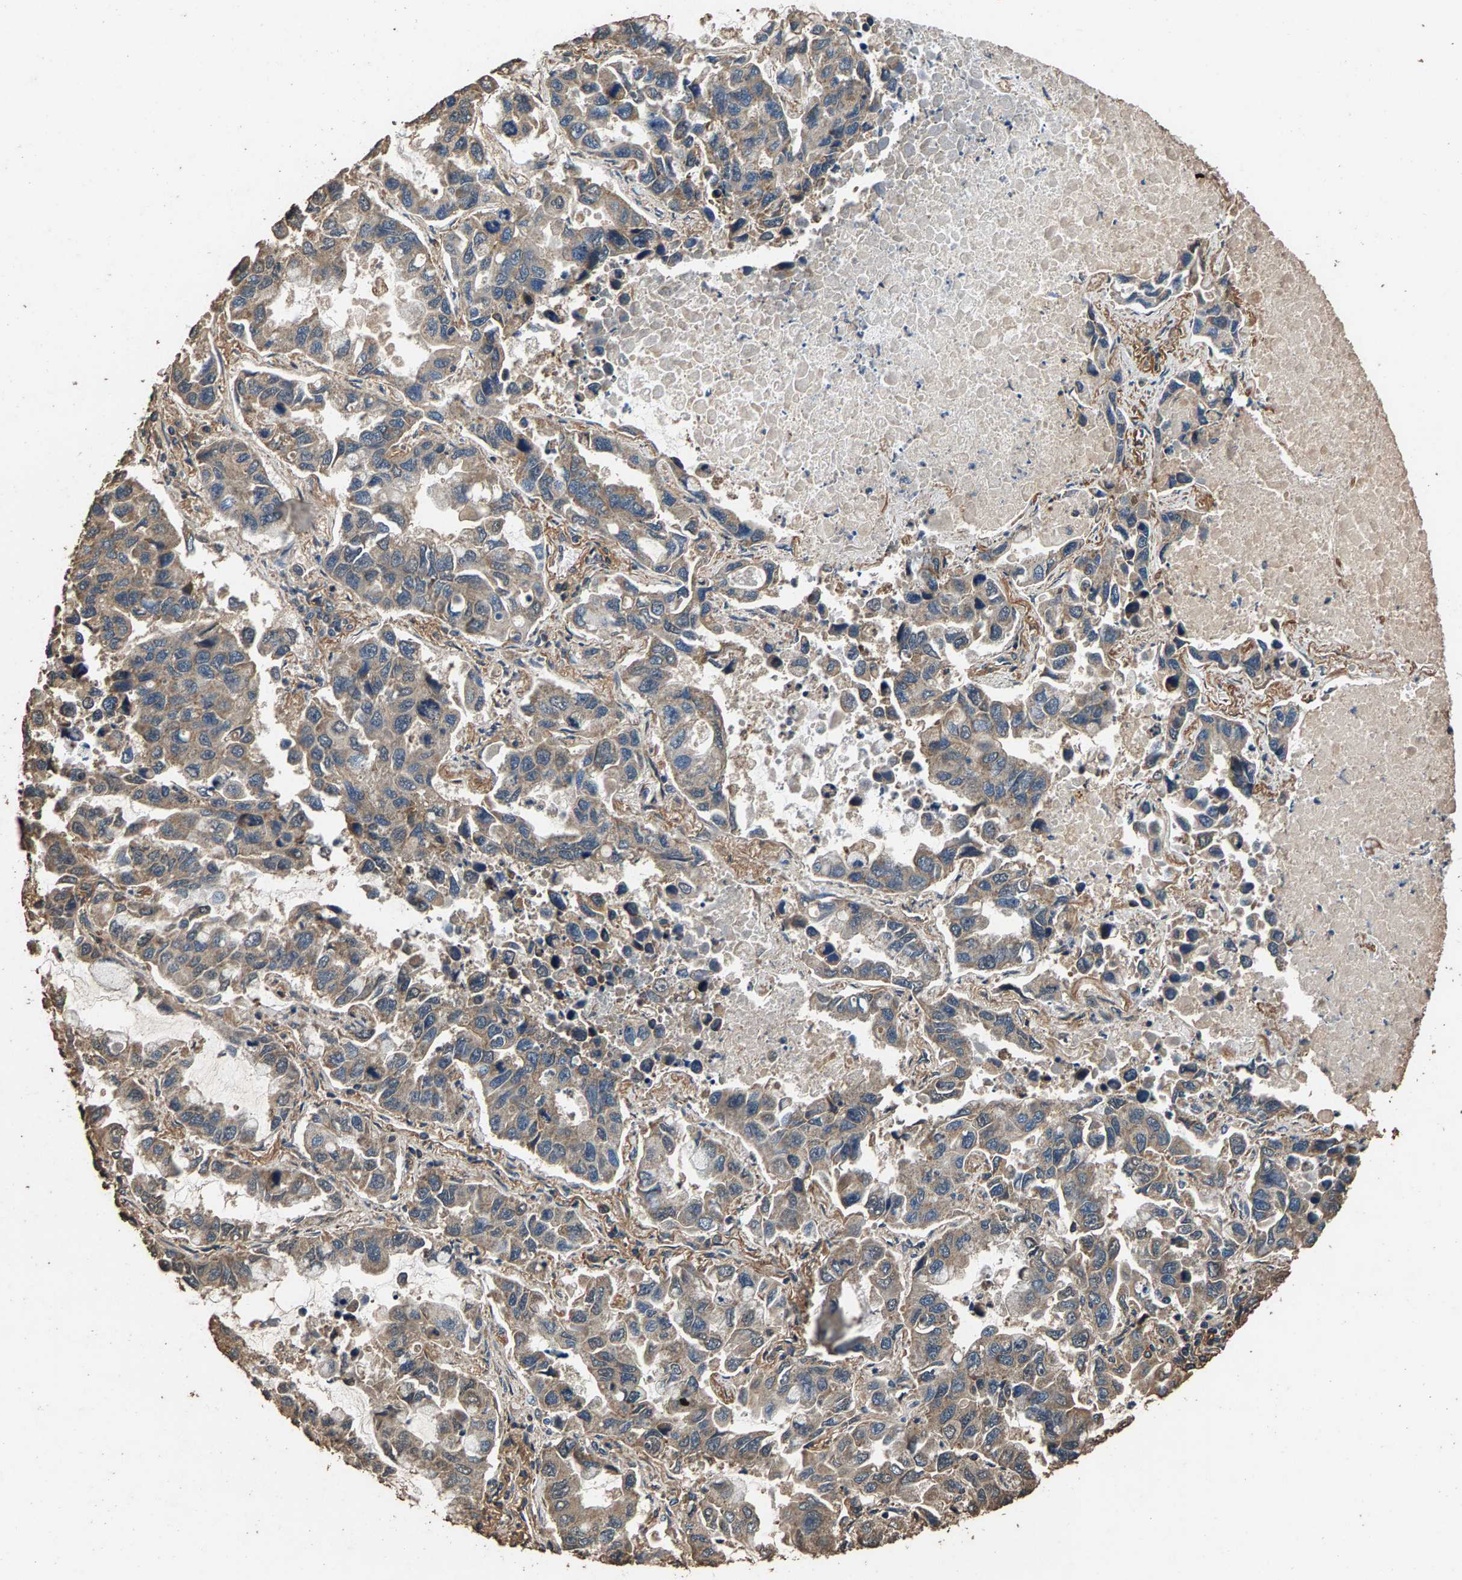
{"staining": {"intensity": "weak", "quantity": "25%-75%", "location": "cytoplasmic/membranous"}, "tissue": "lung cancer", "cell_type": "Tumor cells", "image_type": "cancer", "snomed": [{"axis": "morphology", "description": "Adenocarcinoma, NOS"}, {"axis": "topography", "description": "Lung"}], "caption": "IHC (DAB) staining of human lung adenocarcinoma displays weak cytoplasmic/membranous protein expression in approximately 25%-75% of tumor cells.", "gene": "MRPL27", "patient": {"sex": "male", "age": 64}}